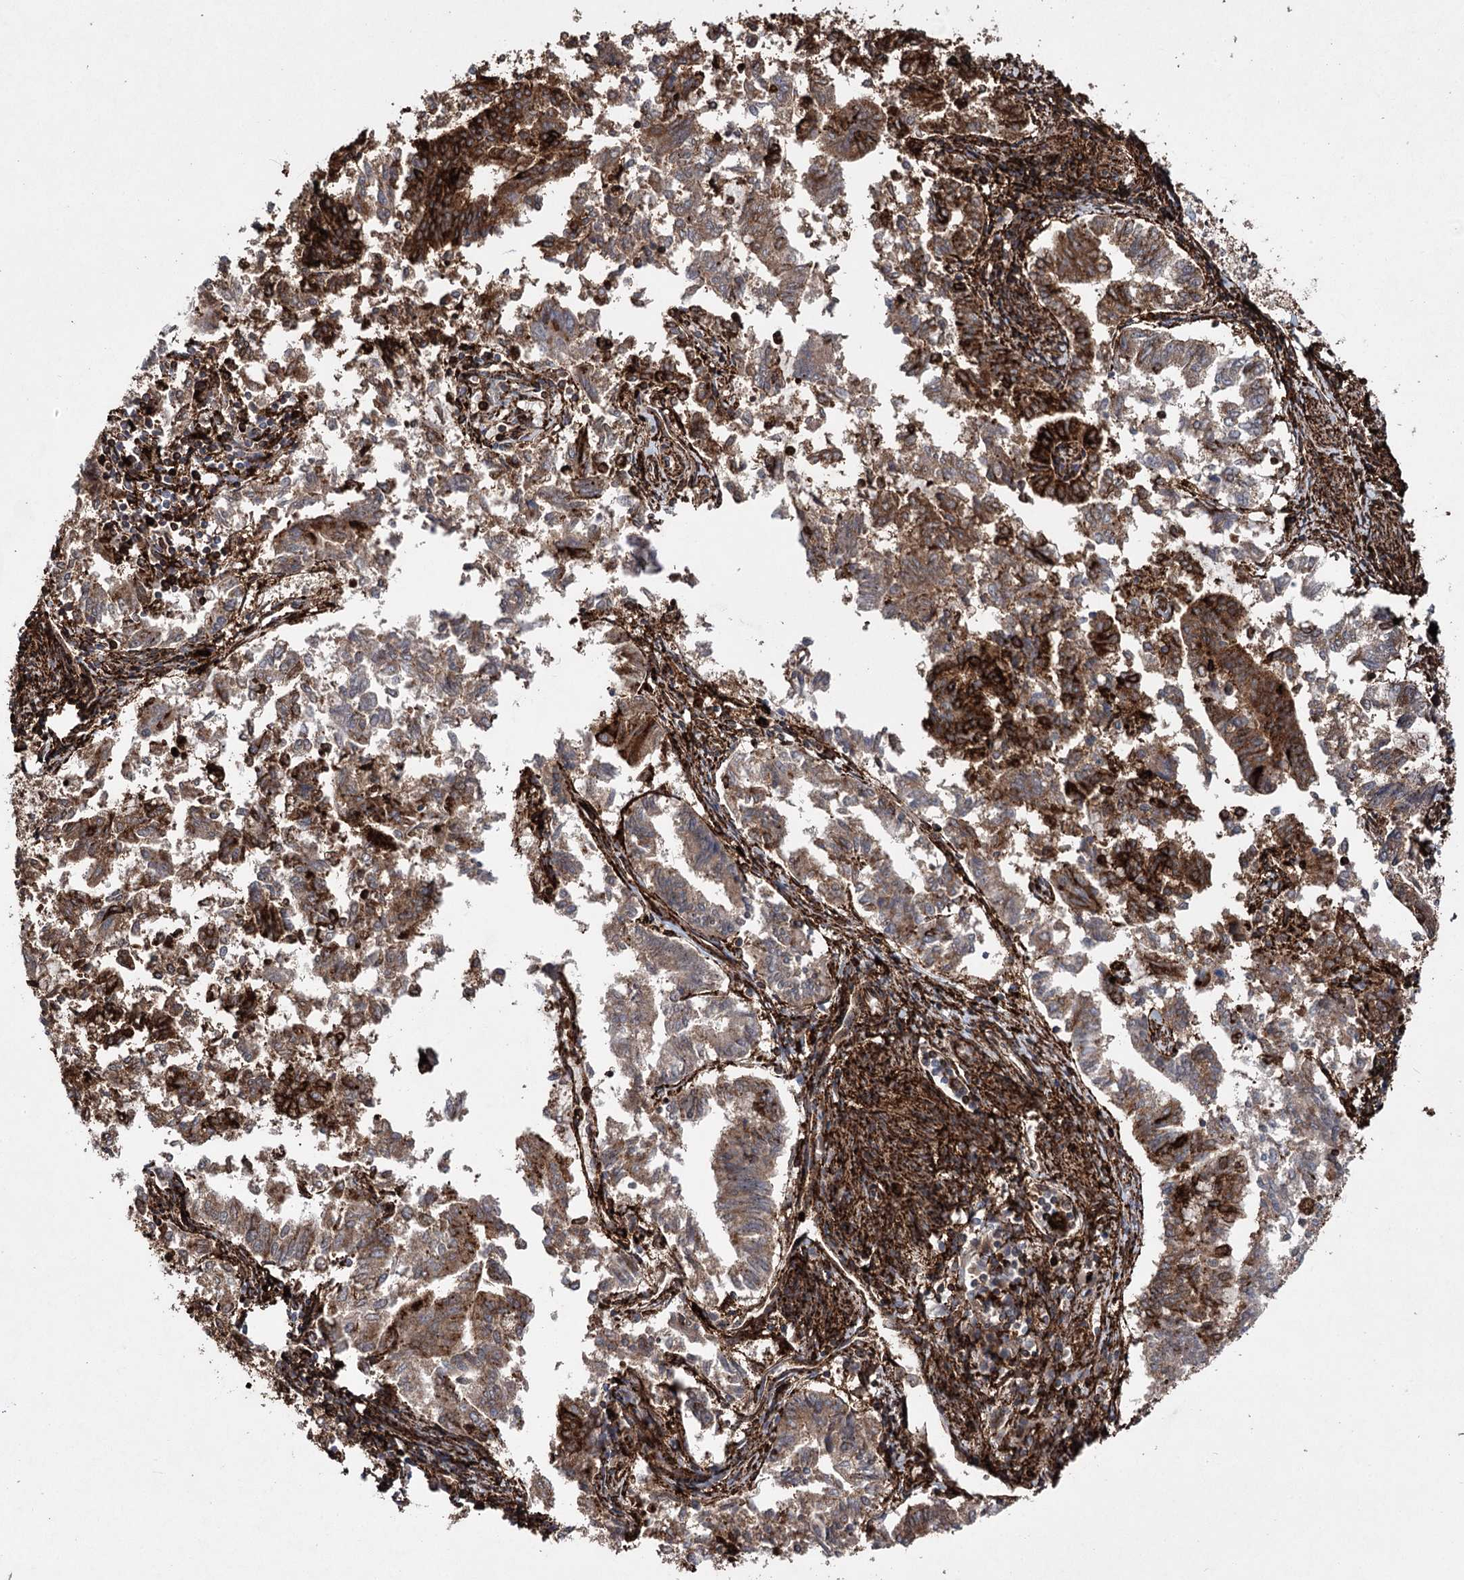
{"staining": {"intensity": "weak", "quantity": ">75%", "location": "cytoplasmic/membranous"}, "tissue": "endometrial cancer", "cell_type": "Tumor cells", "image_type": "cancer", "snomed": [{"axis": "morphology", "description": "Adenocarcinoma, NOS"}, {"axis": "topography", "description": "Endometrium"}], "caption": "An image of human endometrial cancer (adenocarcinoma) stained for a protein reveals weak cytoplasmic/membranous brown staining in tumor cells.", "gene": "DCUN1D4", "patient": {"sex": "female", "age": 79}}